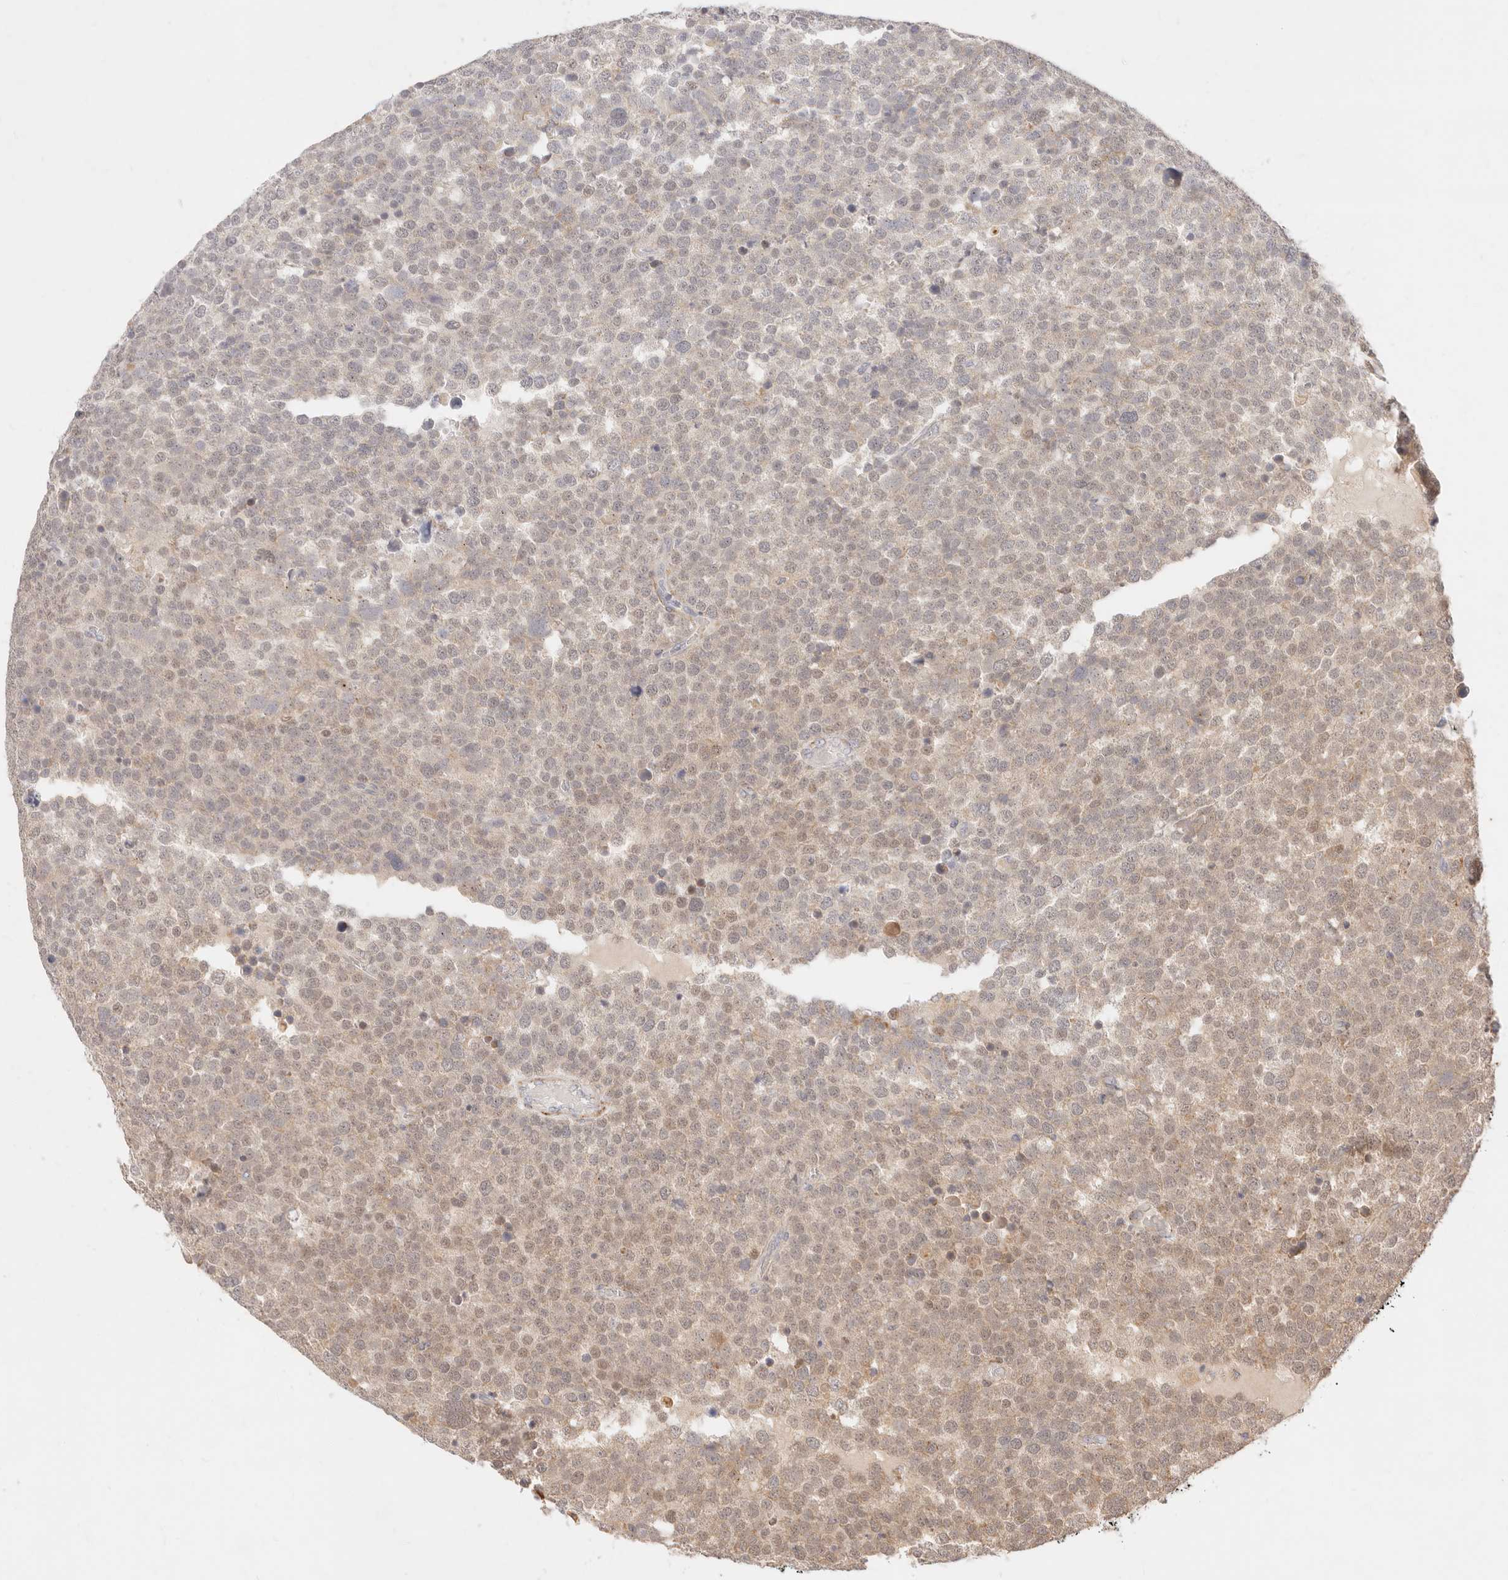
{"staining": {"intensity": "weak", "quantity": "25%-75%", "location": "cytoplasmic/membranous"}, "tissue": "testis cancer", "cell_type": "Tumor cells", "image_type": "cancer", "snomed": [{"axis": "morphology", "description": "Seminoma, NOS"}, {"axis": "topography", "description": "Testis"}], "caption": "The photomicrograph reveals staining of testis cancer, revealing weak cytoplasmic/membranous protein staining (brown color) within tumor cells. The protein of interest is shown in brown color, while the nuclei are stained blue.", "gene": "RUBCNL", "patient": {"sex": "male", "age": 71}}